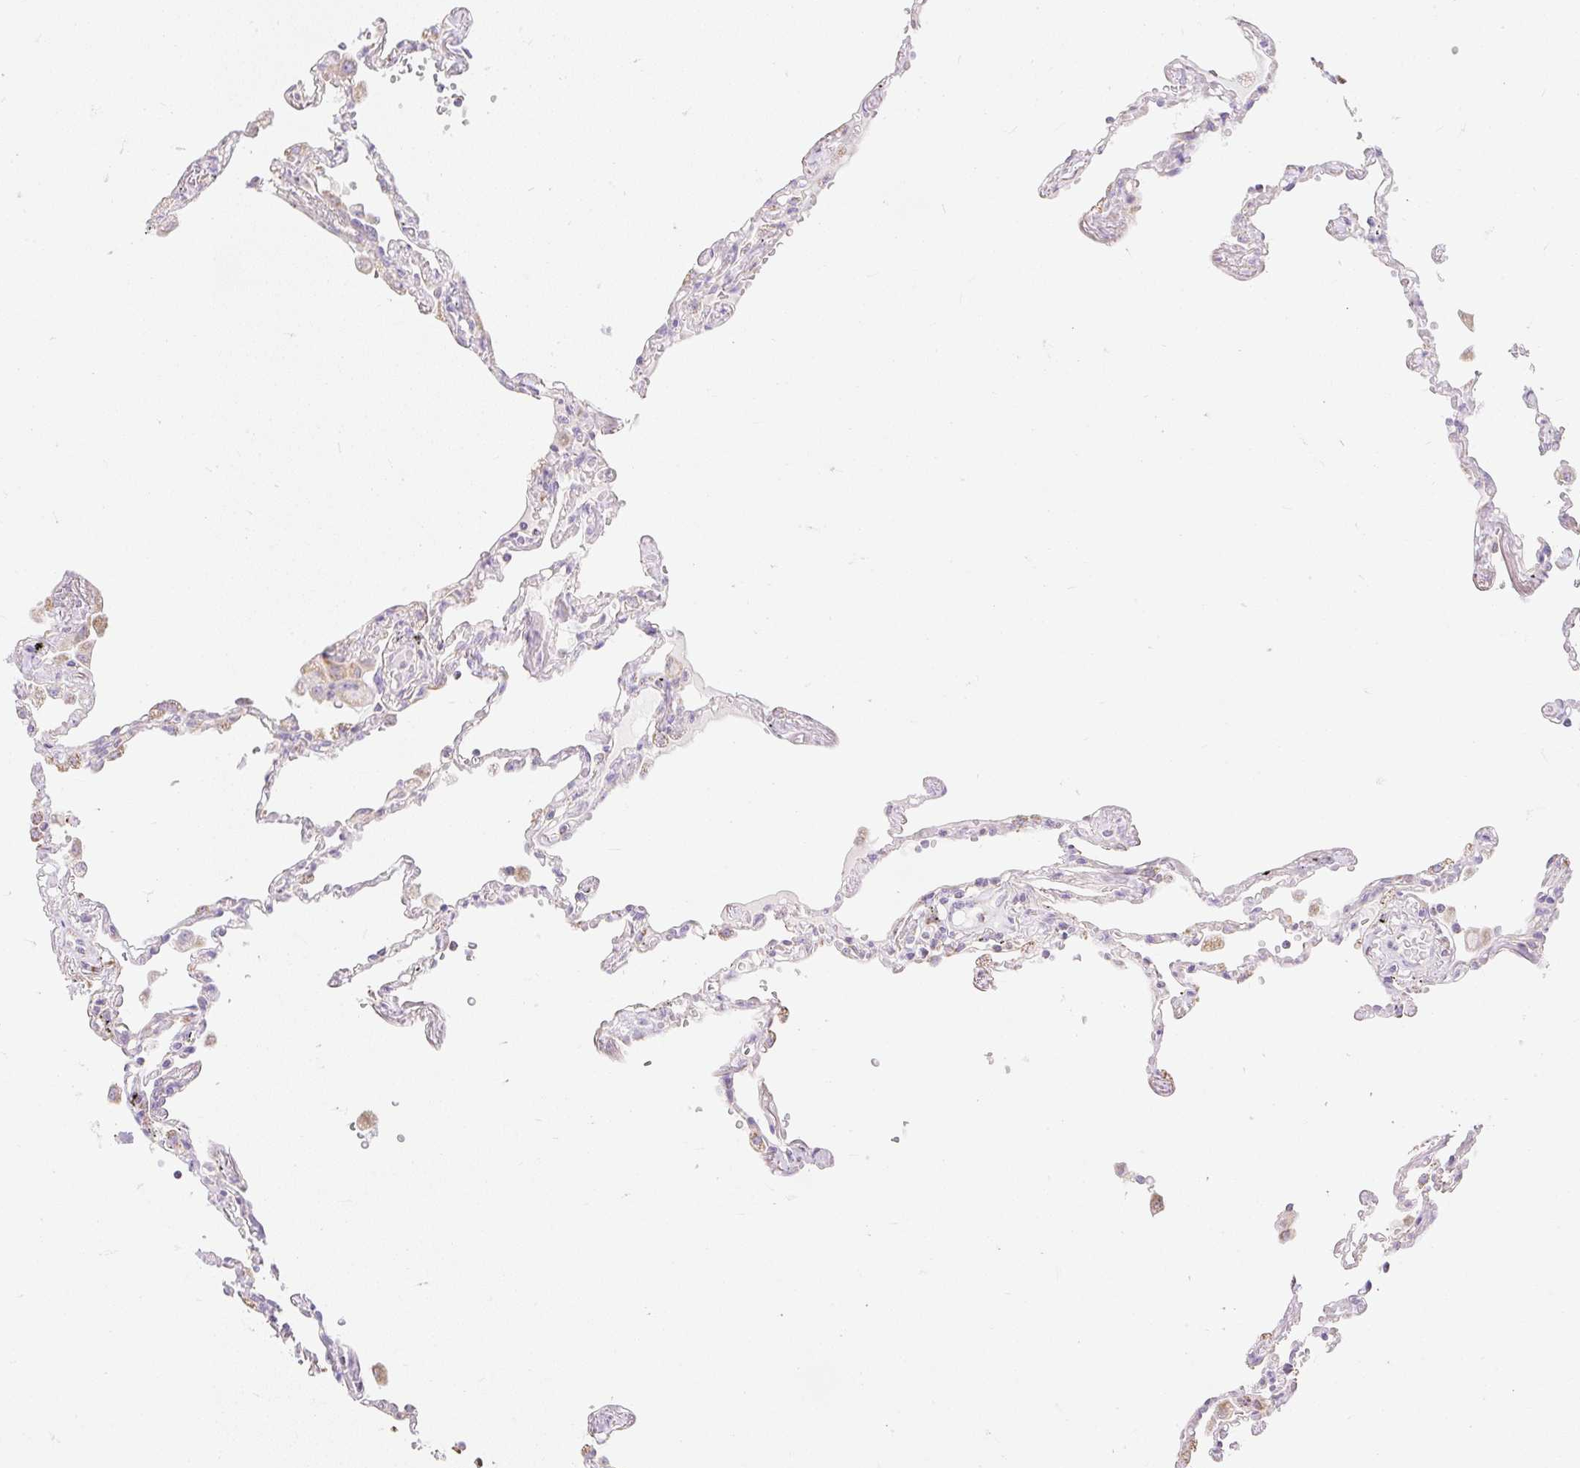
{"staining": {"intensity": "negative", "quantity": "none", "location": "none"}, "tissue": "lung", "cell_type": "Alveolar cells", "image_type": "normal", "snomed": [{"axis": "morphology", "description": "Normal tissue, NOS"}, {"axis": "topography", "description": "Lung"}], "caption": "A high-resolution photomicrograph shows immunohistochemistry staining of normal lung, which demonstrates no significant expression in alveolar cells.", "gene": "DHX35", "patient": {"sex": "female", "age": 67}}